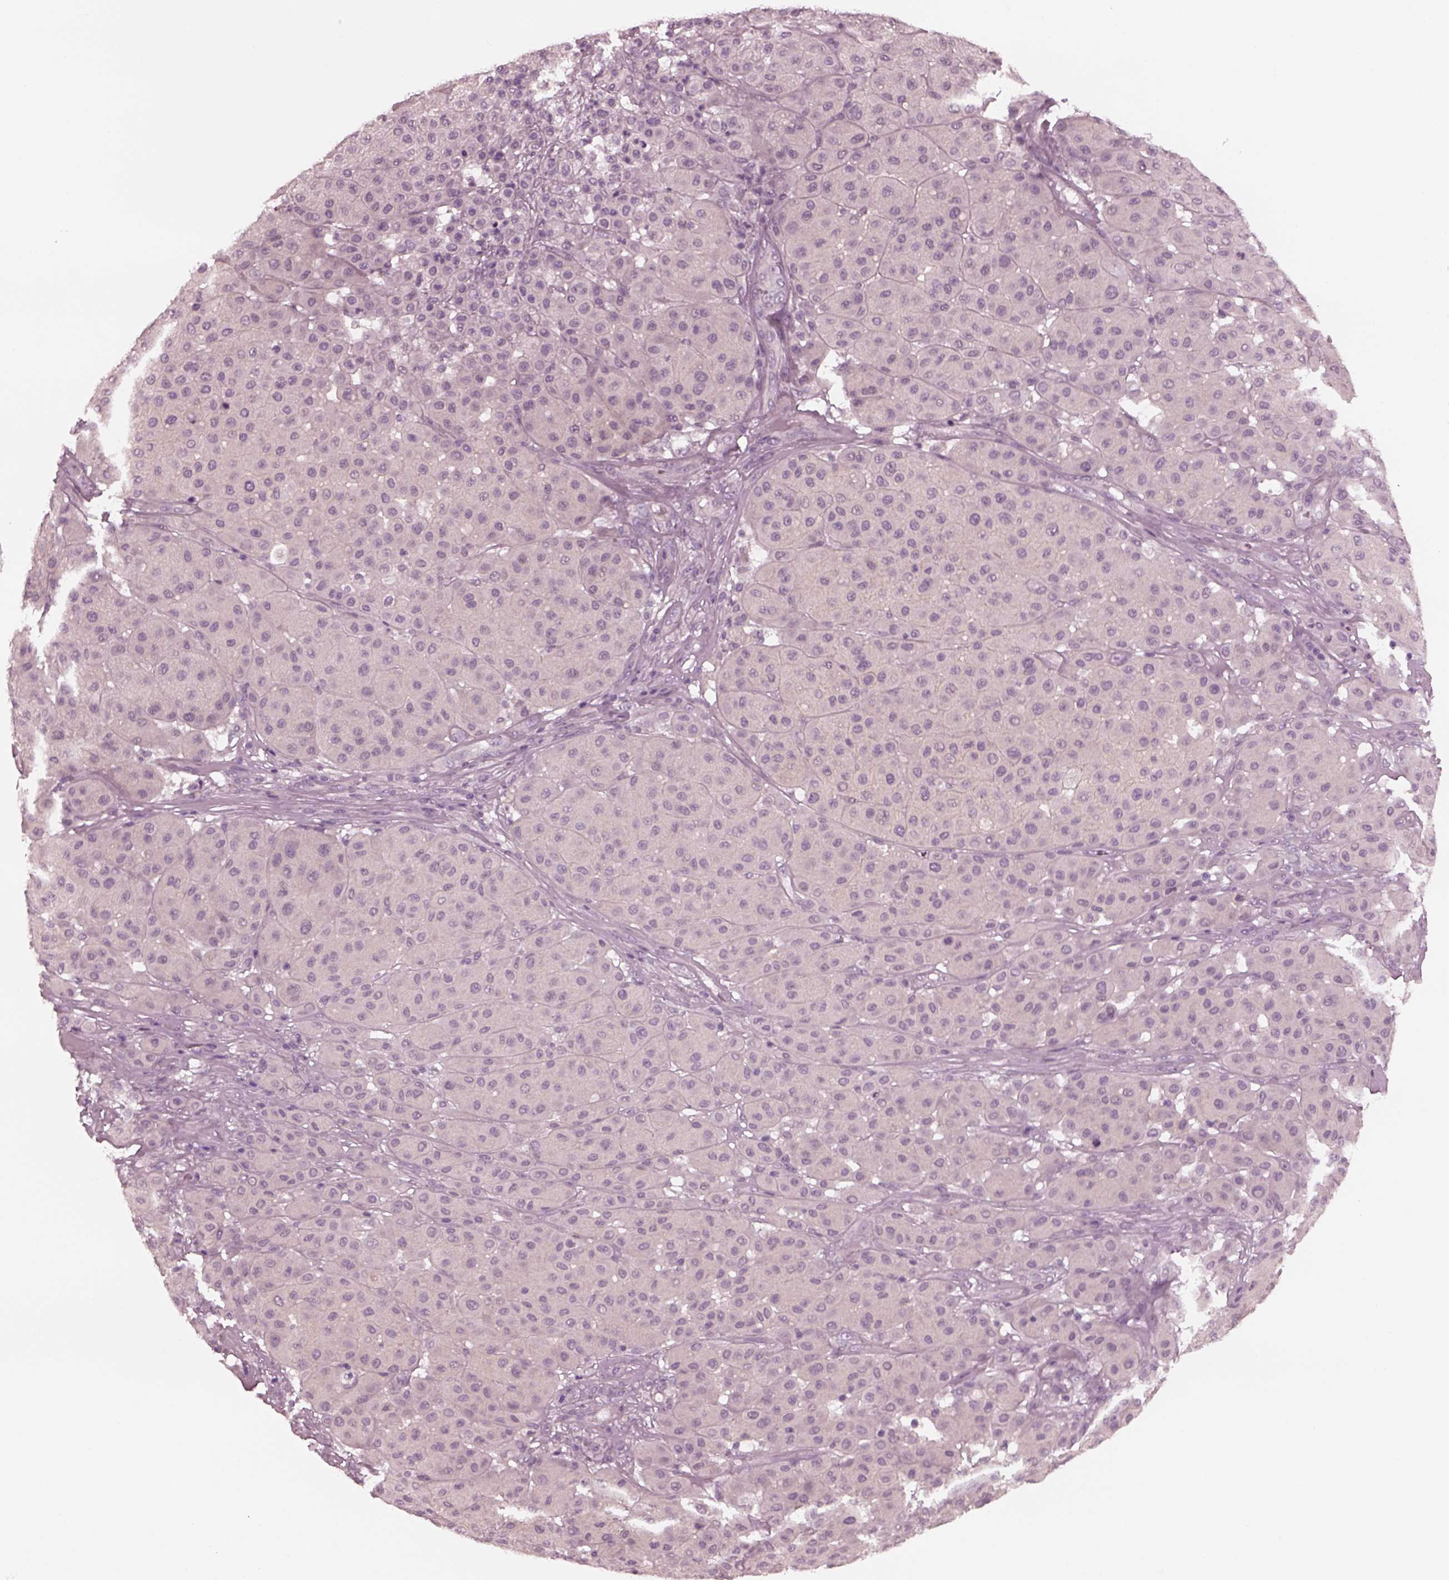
{"staining": {"intensity": "negative", "quantity": "none", "location": "none"}, "tissue": "melanoma", "cell_type": "Tumor cells", "image_type": "cancer", "snomed": [{"axis": "morphology", "description": "Malignant melanoma, Metastatic site"}, {"axis": "topography", "description": "Smooth muscle"}], "caption": "There is no significant expression in tumor cells of malignant melanoma (metastatic site).", "gene": "YY2", "patient": {"sex": "male", "age": 41}}